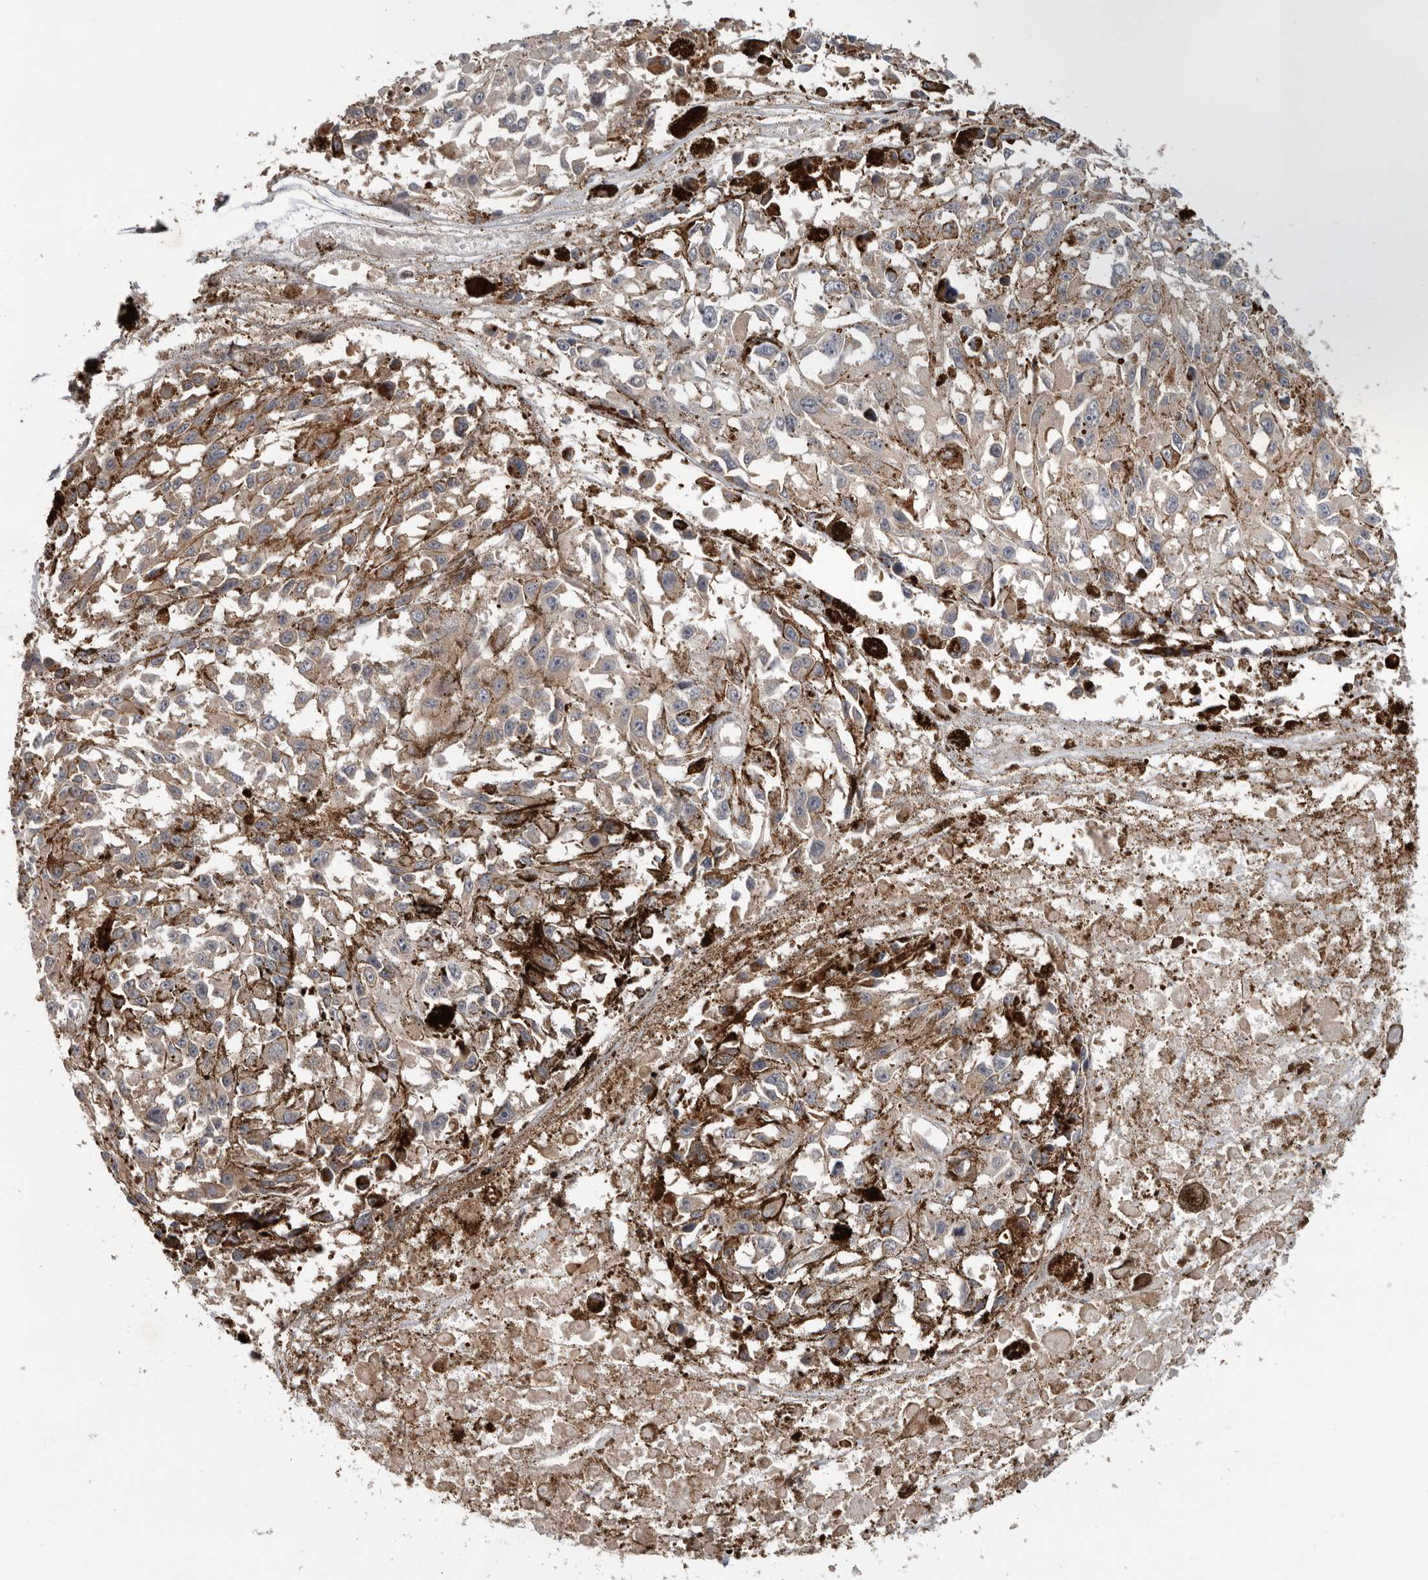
{"staining": {"intensity": "negative", "quantity": "none", "location": "none"}, "tissue": "melanoma", "cell_type": "Tumor cells", "image_type": "cancer", "snomed": [{"axis": "morphology", "description": "Malignant melanoma, Metastatic site"}, {"axis": "topography", "description": "Lymph node"}], "caption": "Immunohistochemistry (IHC) of human melanoma demonstrates no expression in tumor cells.", "gene": "PPP1R42", "patient": {"sex": "male", "age": 59}}